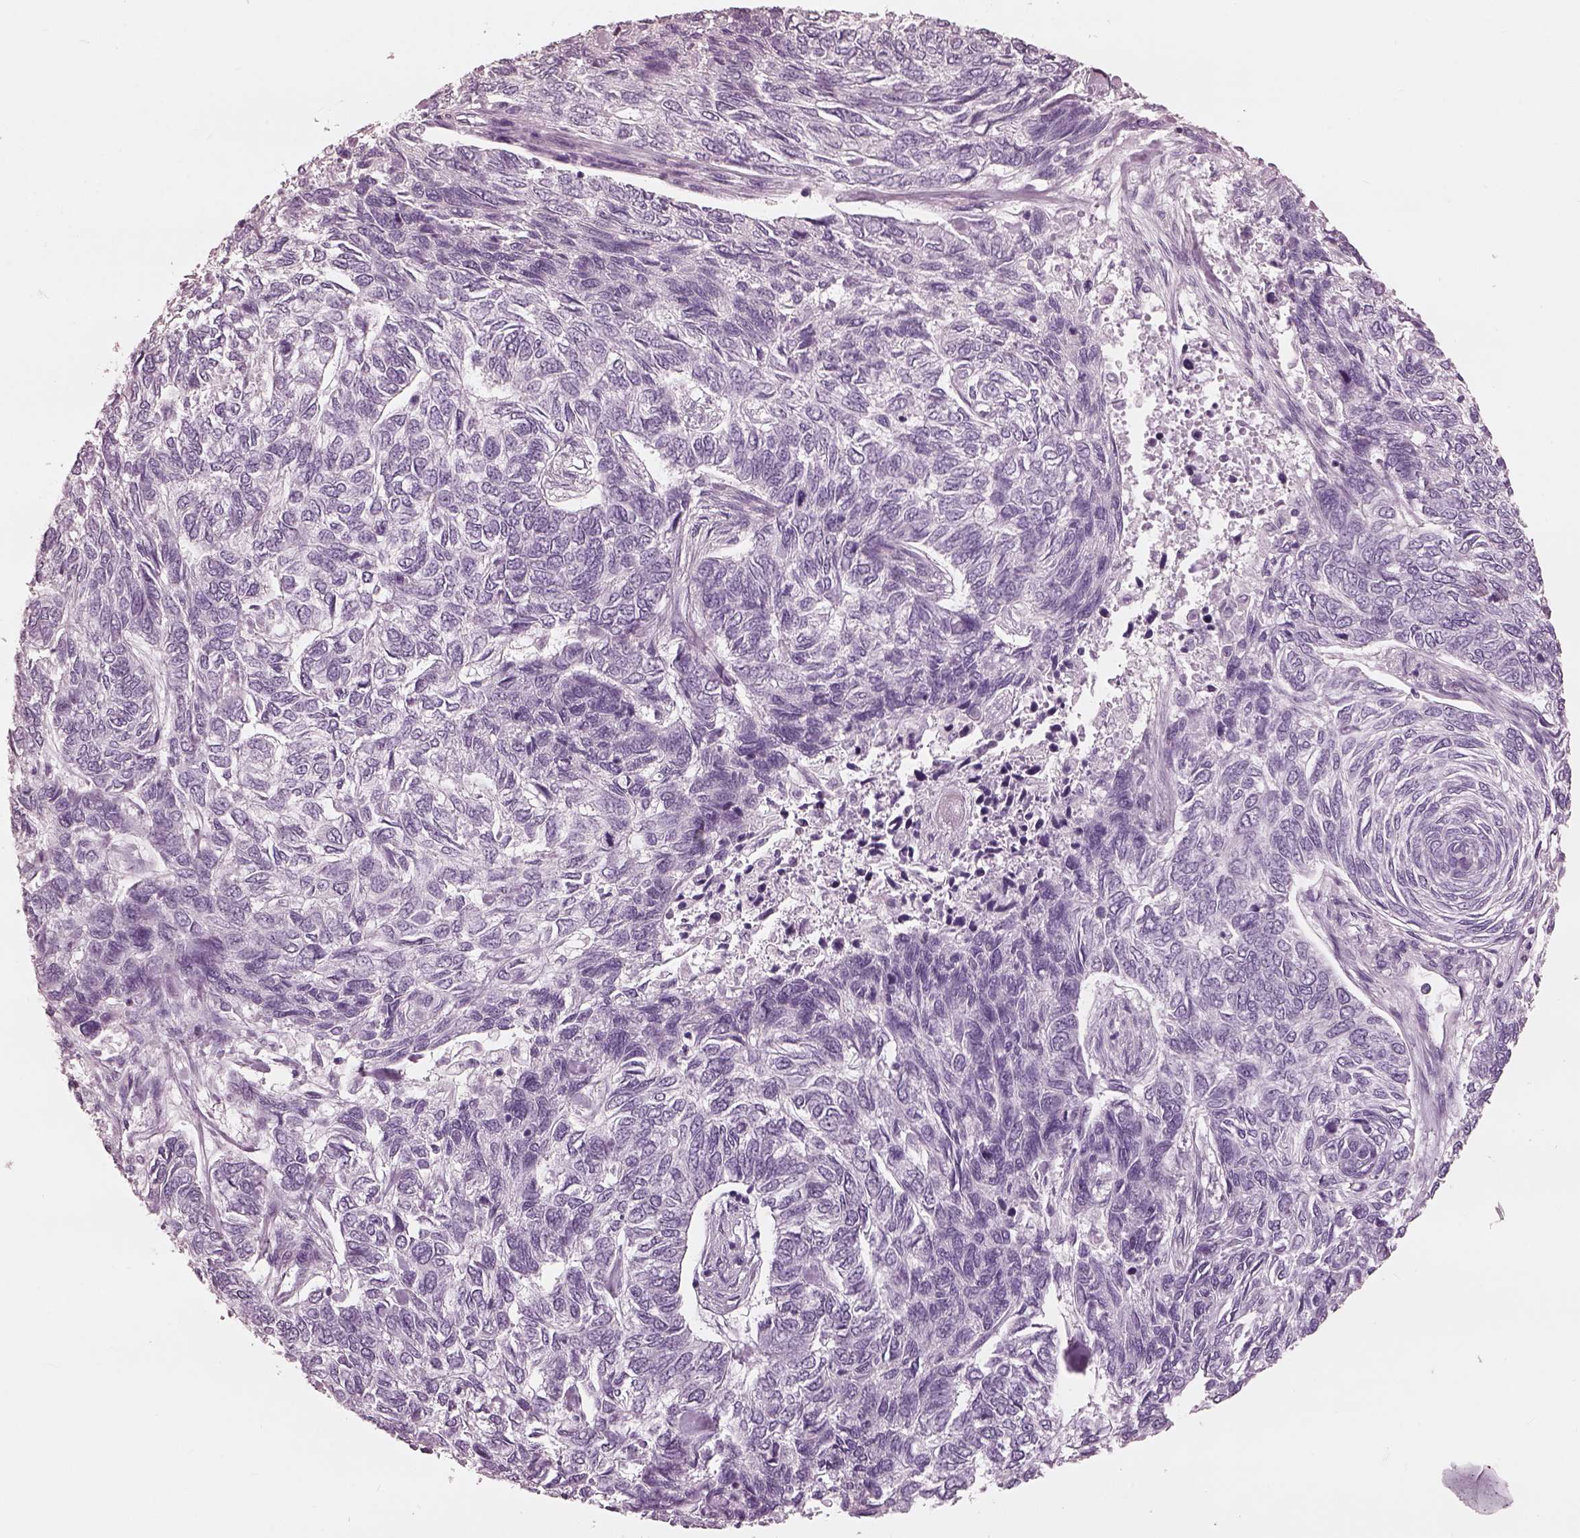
{"staining": {"intensity": "negative", "quantity": "none", "location": "none"}, "tissue": "skin cancer", "cell_type": "Tumor cells", "image_type": "cancer", "snomed": [{"axis": "morphology", "description": "Basal cell carcinoma"}, {"axis": "topography", "description": "Skin"}], "caption": "The histopathology image demonstrates no significant positivity in tumor cells of skin basal cell carcinoma.", "gene": "FABP9", "patient": {"sex": "female", "age": 65}}